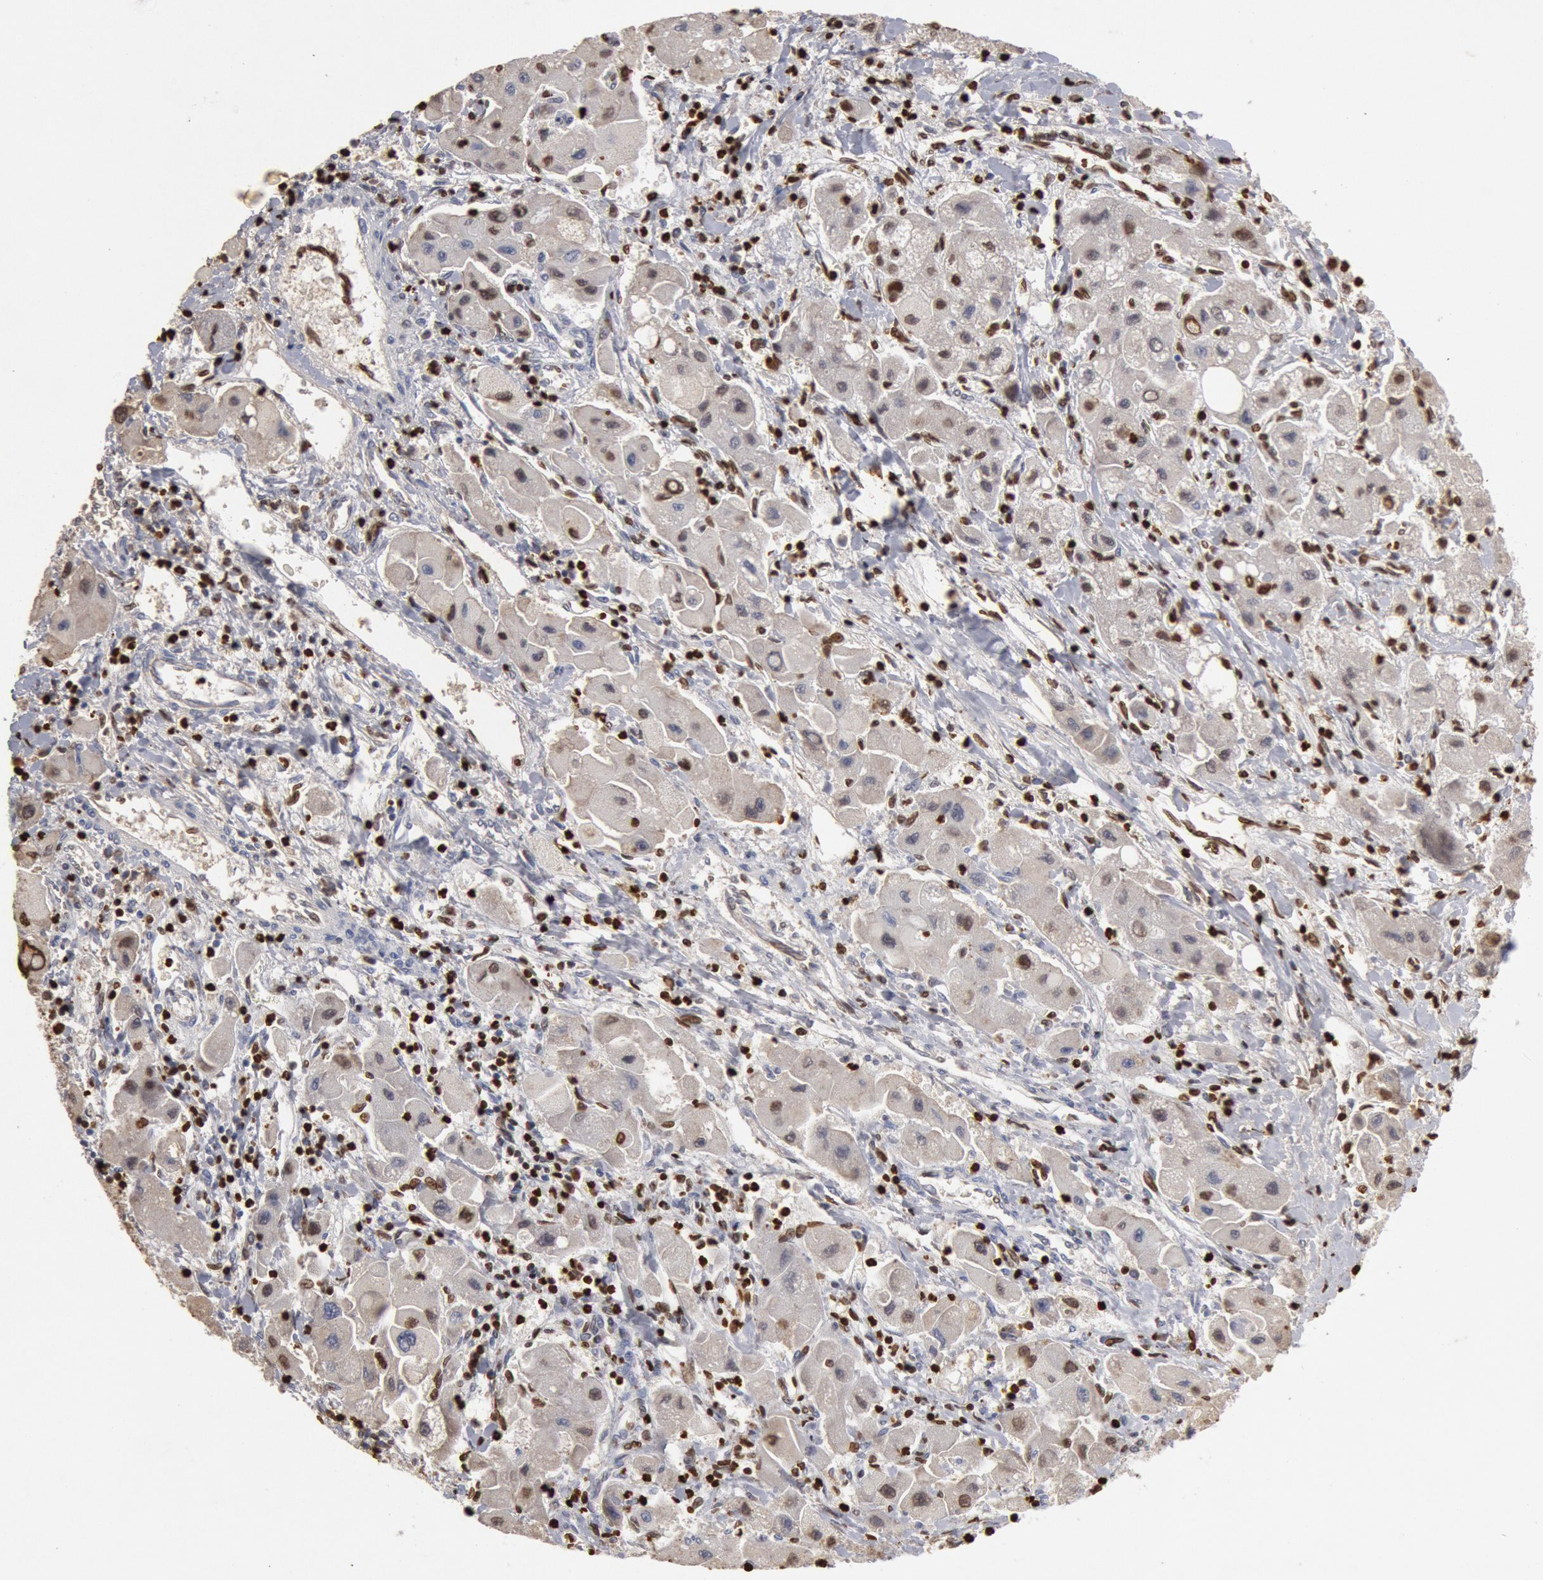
{"staining": {"intensity": "strong", "quantity": ">75%", "location": "cytoplasmic/membranous,nuclear"}, "tissue": "liver cancer", "cell_type": "Tumor cells", "image_type": "cancer", "snomed": [{"axis": "morphology", "description": "Carcinoma, Hepatocellular, NOS"}, {"axis": "topography", "description": "Liver"}], "caption": "Brown immunohistochemical staining in human liver cancer (hepatocellular carcinoma) reveals strong cytoplasmic/membranous and nuclear positivity in approximately >75% of tumor cells.", "gene": "FOXA2", "patient": {"sex": "male", "age": 24}}